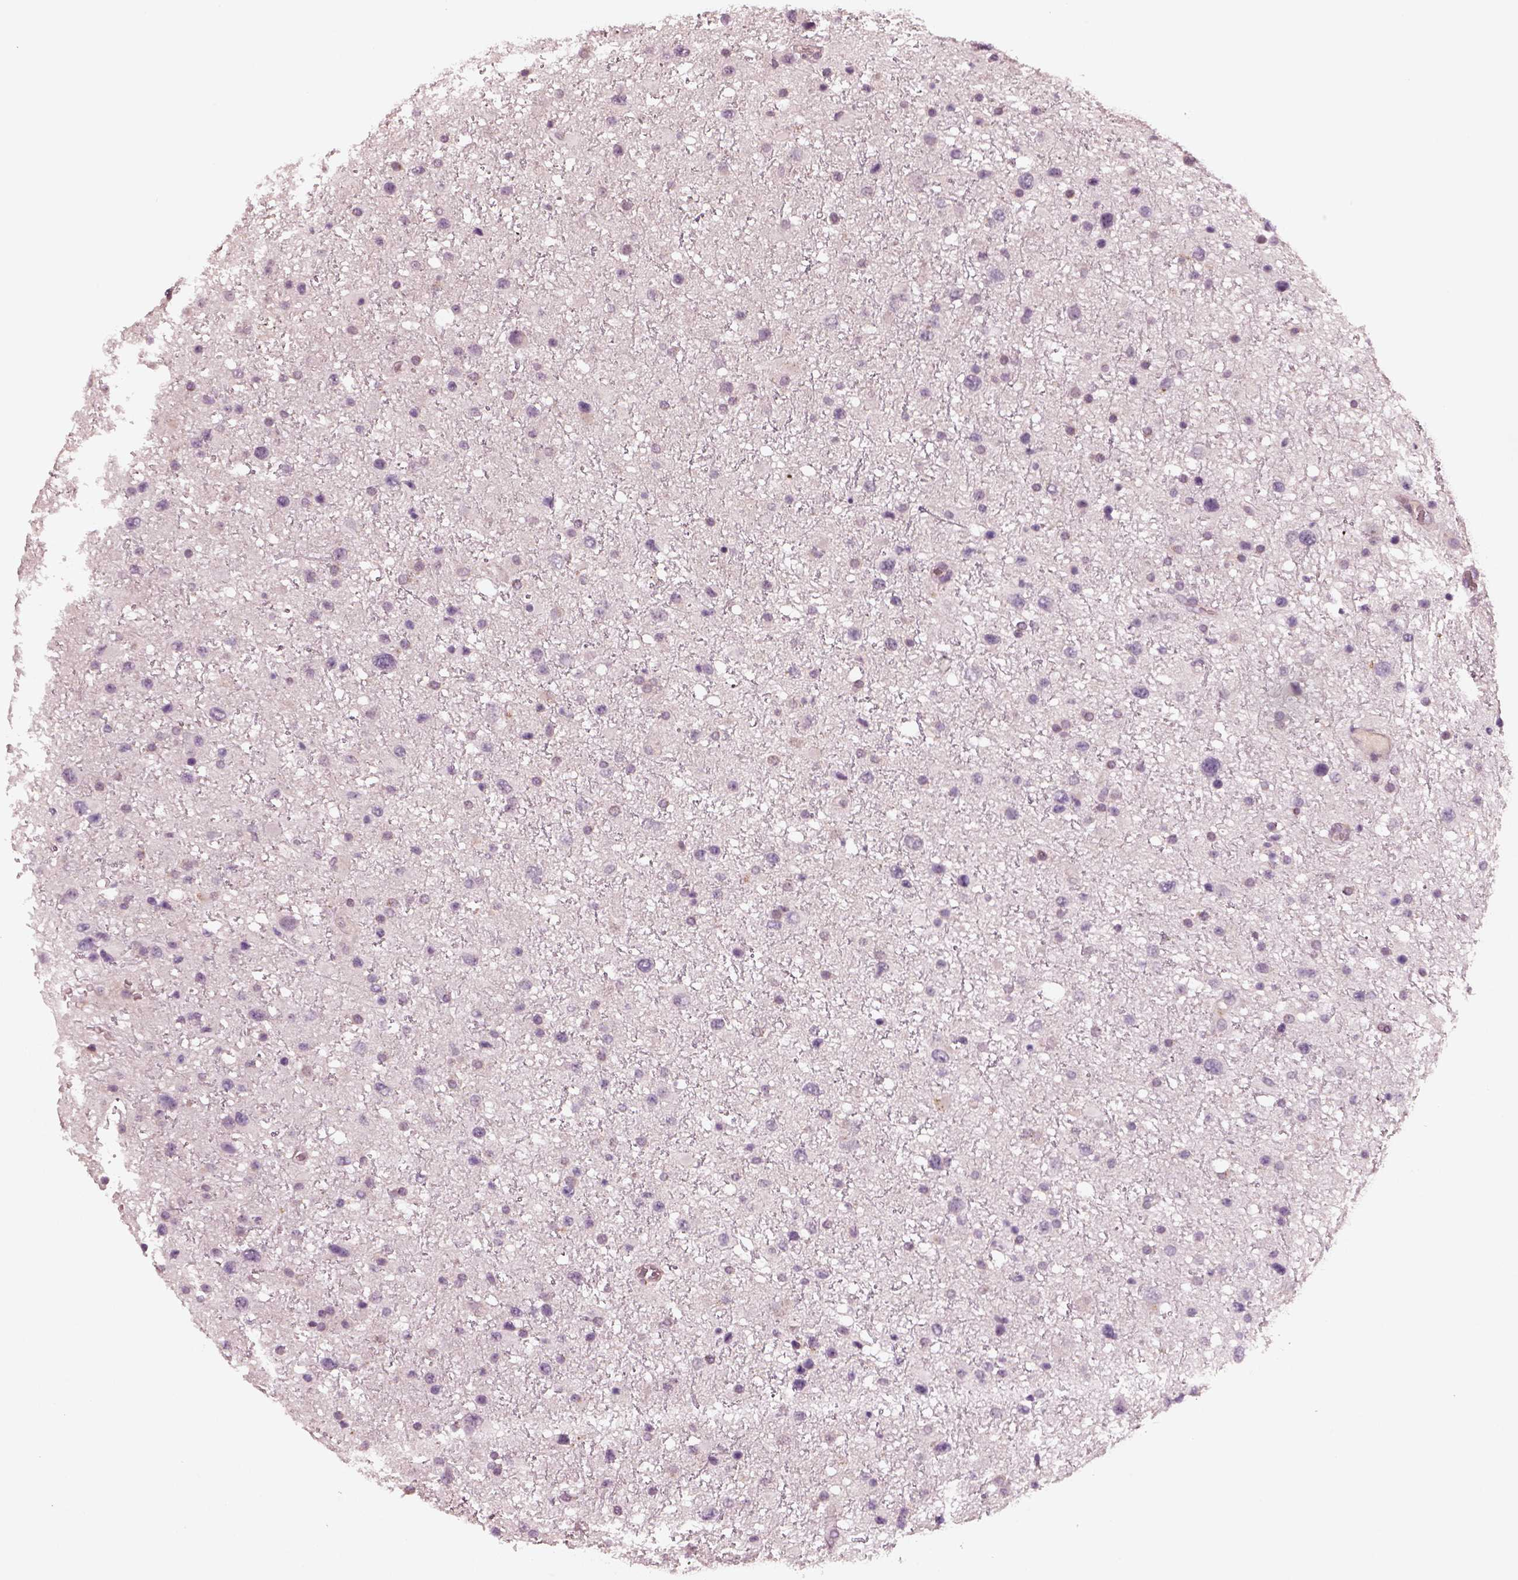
{"staining": {"intensity": "negative", "quantity": "none", "location": "none"}, "tissue": "glioma", "cell_type": "Tumor cells", "image_type": "cancer", "snomed": [{"axis": "morphology", "description": "Glioma, malignant, Low grade"}, {"axis": "topography", "description": "Brain"}], "caption": "Immunohistochemical staining of human malignant glioma (low-grade) shows no significant expression in tumor cells.", "gene": "SDCBP2", "patient": {"sex": "female", "age": 32}}